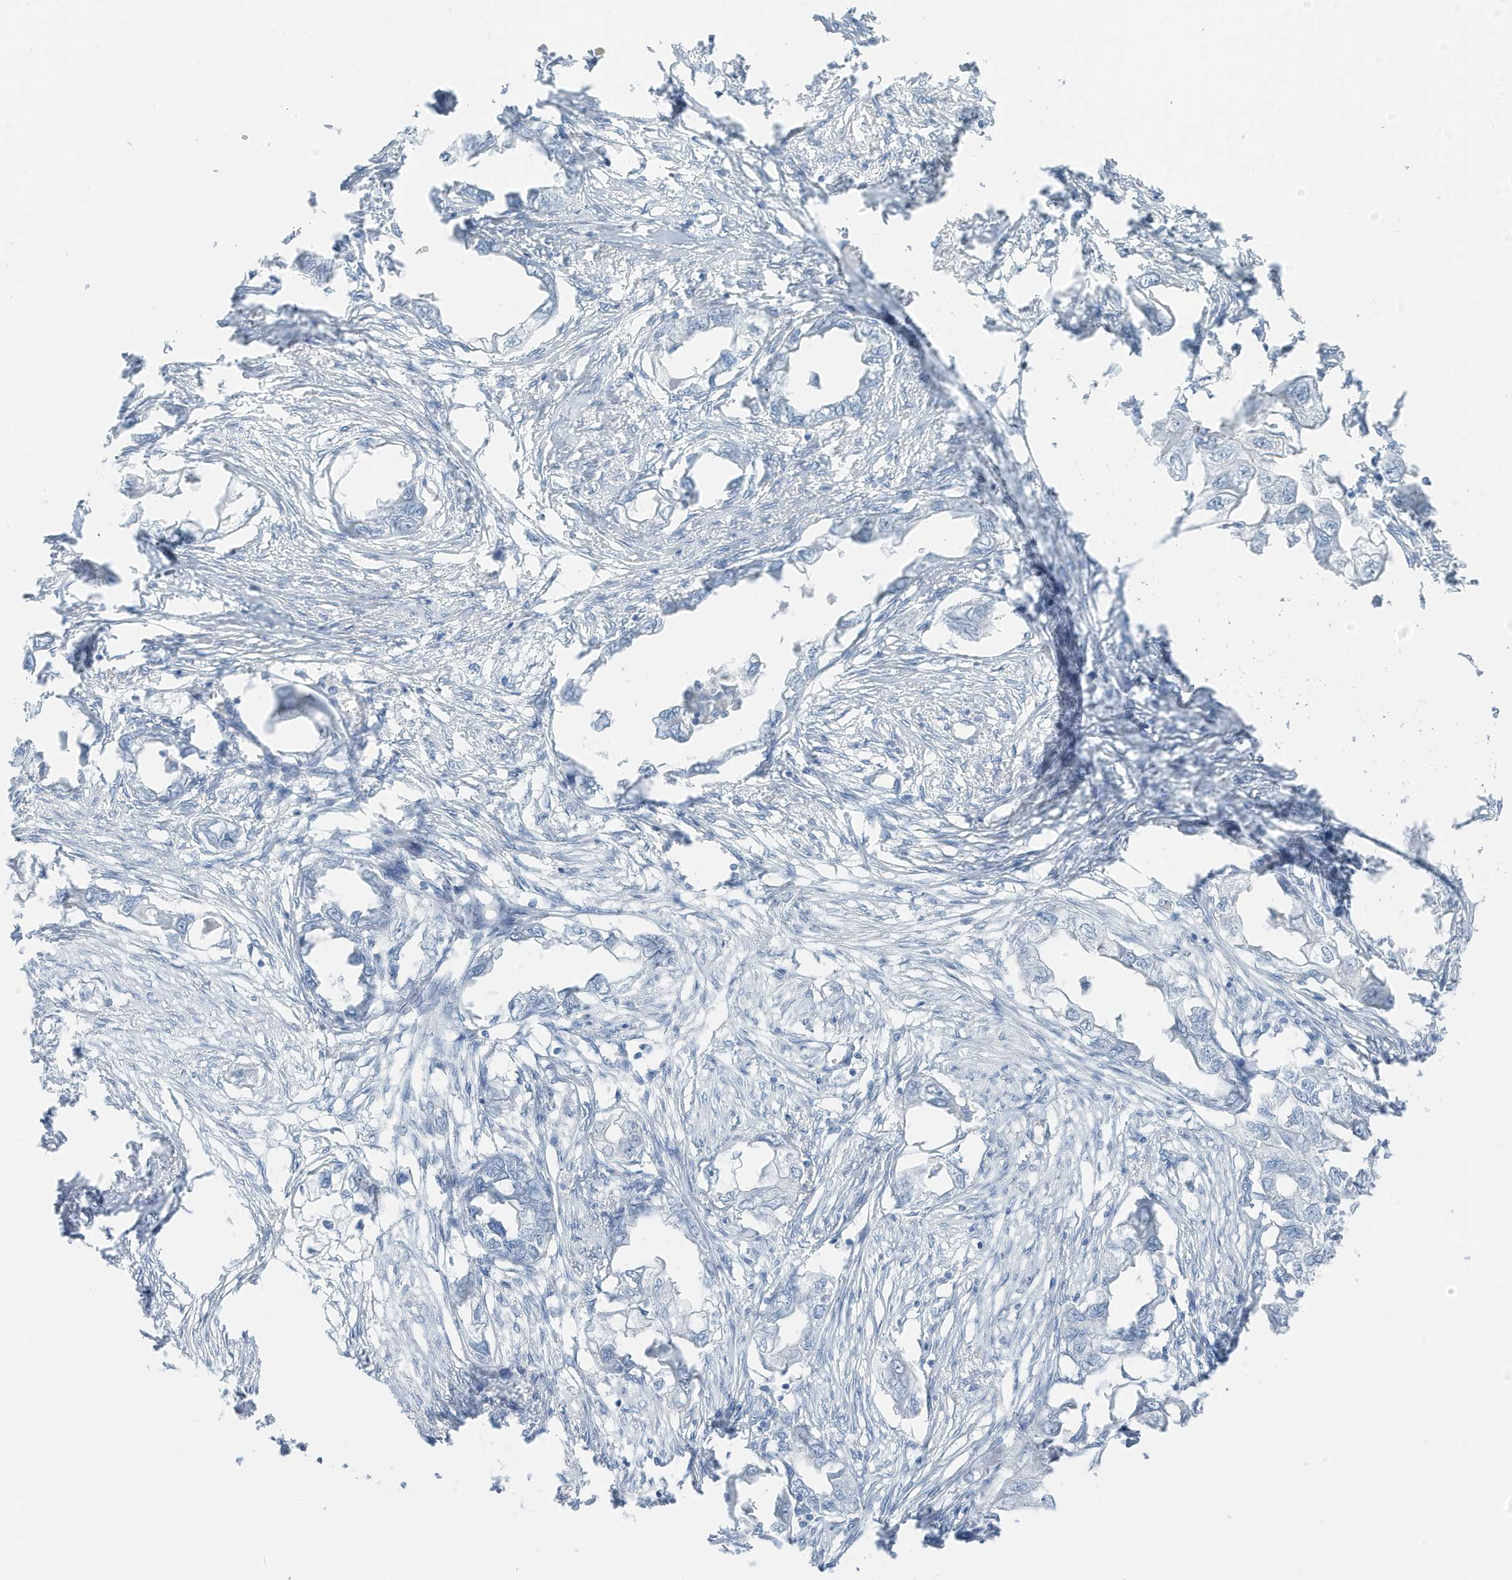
{"staining": {"intensity": "negative", "quantity": "none", "location": "none"}, "tissue": "endometrial cancer", "cell_type": "Tumor cells", "image_type": "cancer", "snomed": [{"axis": "morphology", "description": "Adenocarcinoma, NOS"}, {"axis": "morphology", "description": "Adenocarcinoma, metastatic, NOS"}, {"axis": "topography", "description": "Adipose tissue"}, {"axis": "topography", "description": "Endometrium"}], "caption": "The immunohistochemistry histopathology image has no significant expression in tumor cells of endometrial cancer tissue.", "gene": "ZFP64", "patient": {"sex": "female", "age": 67}}